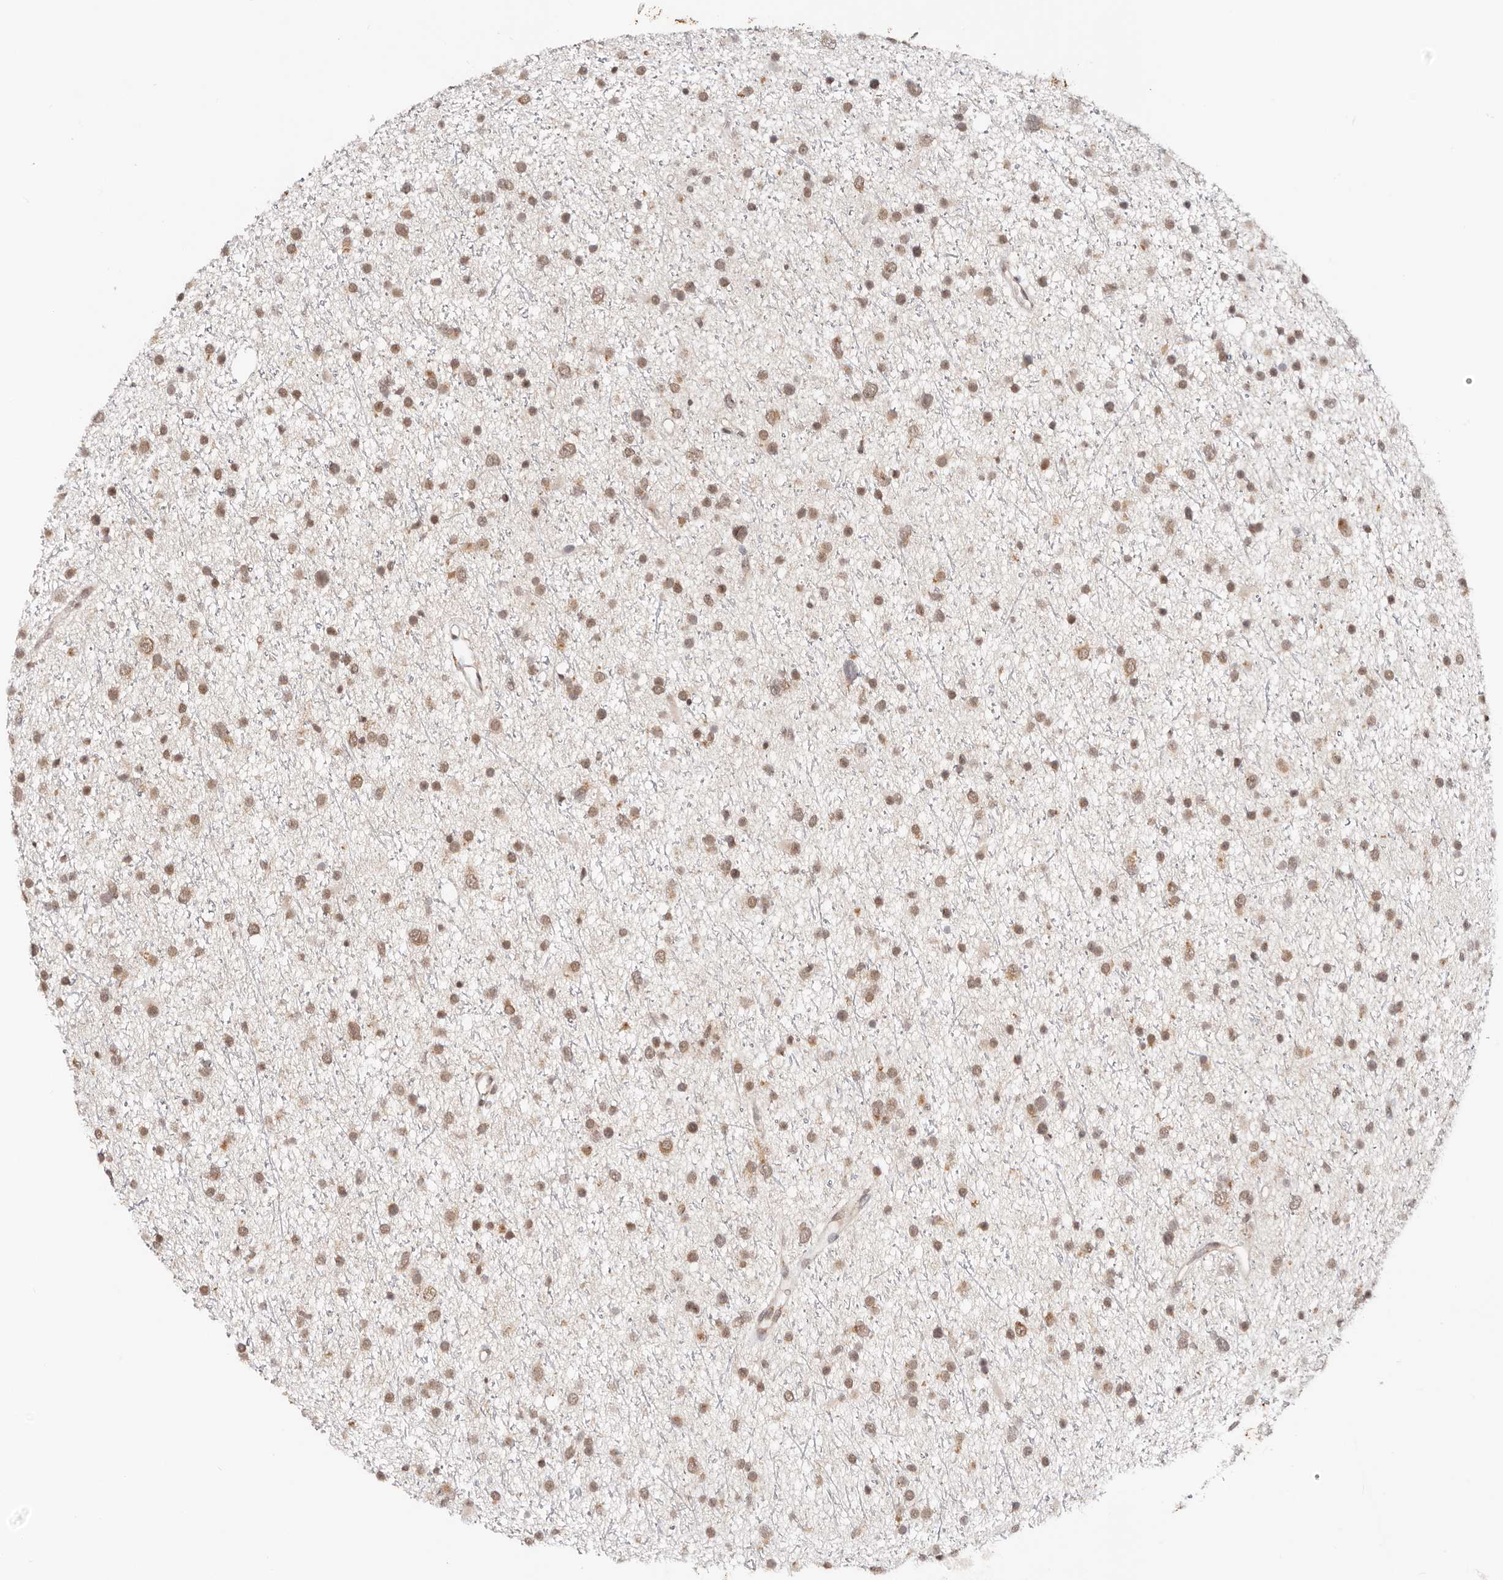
{"staining": {"intensity": "moderate", "quantity": ">75%", "location": "nuclear"}, "tissue": "glioma", "cell_type": "Tumor cells", "image_type": "cancer", "snomed": [{"axis": "morphology", "description": "Glioma, malignant, Low grade"}, {"axis": "topography", "description": "Cerebral cortex"}], "caption": "Human glioma stained with a brown dye exhibits moderate nuclear positive staining in approximately >75% of tumor cells.", "gene": "VIPAS39", "patient": {"sex": "female", "age": 39}}